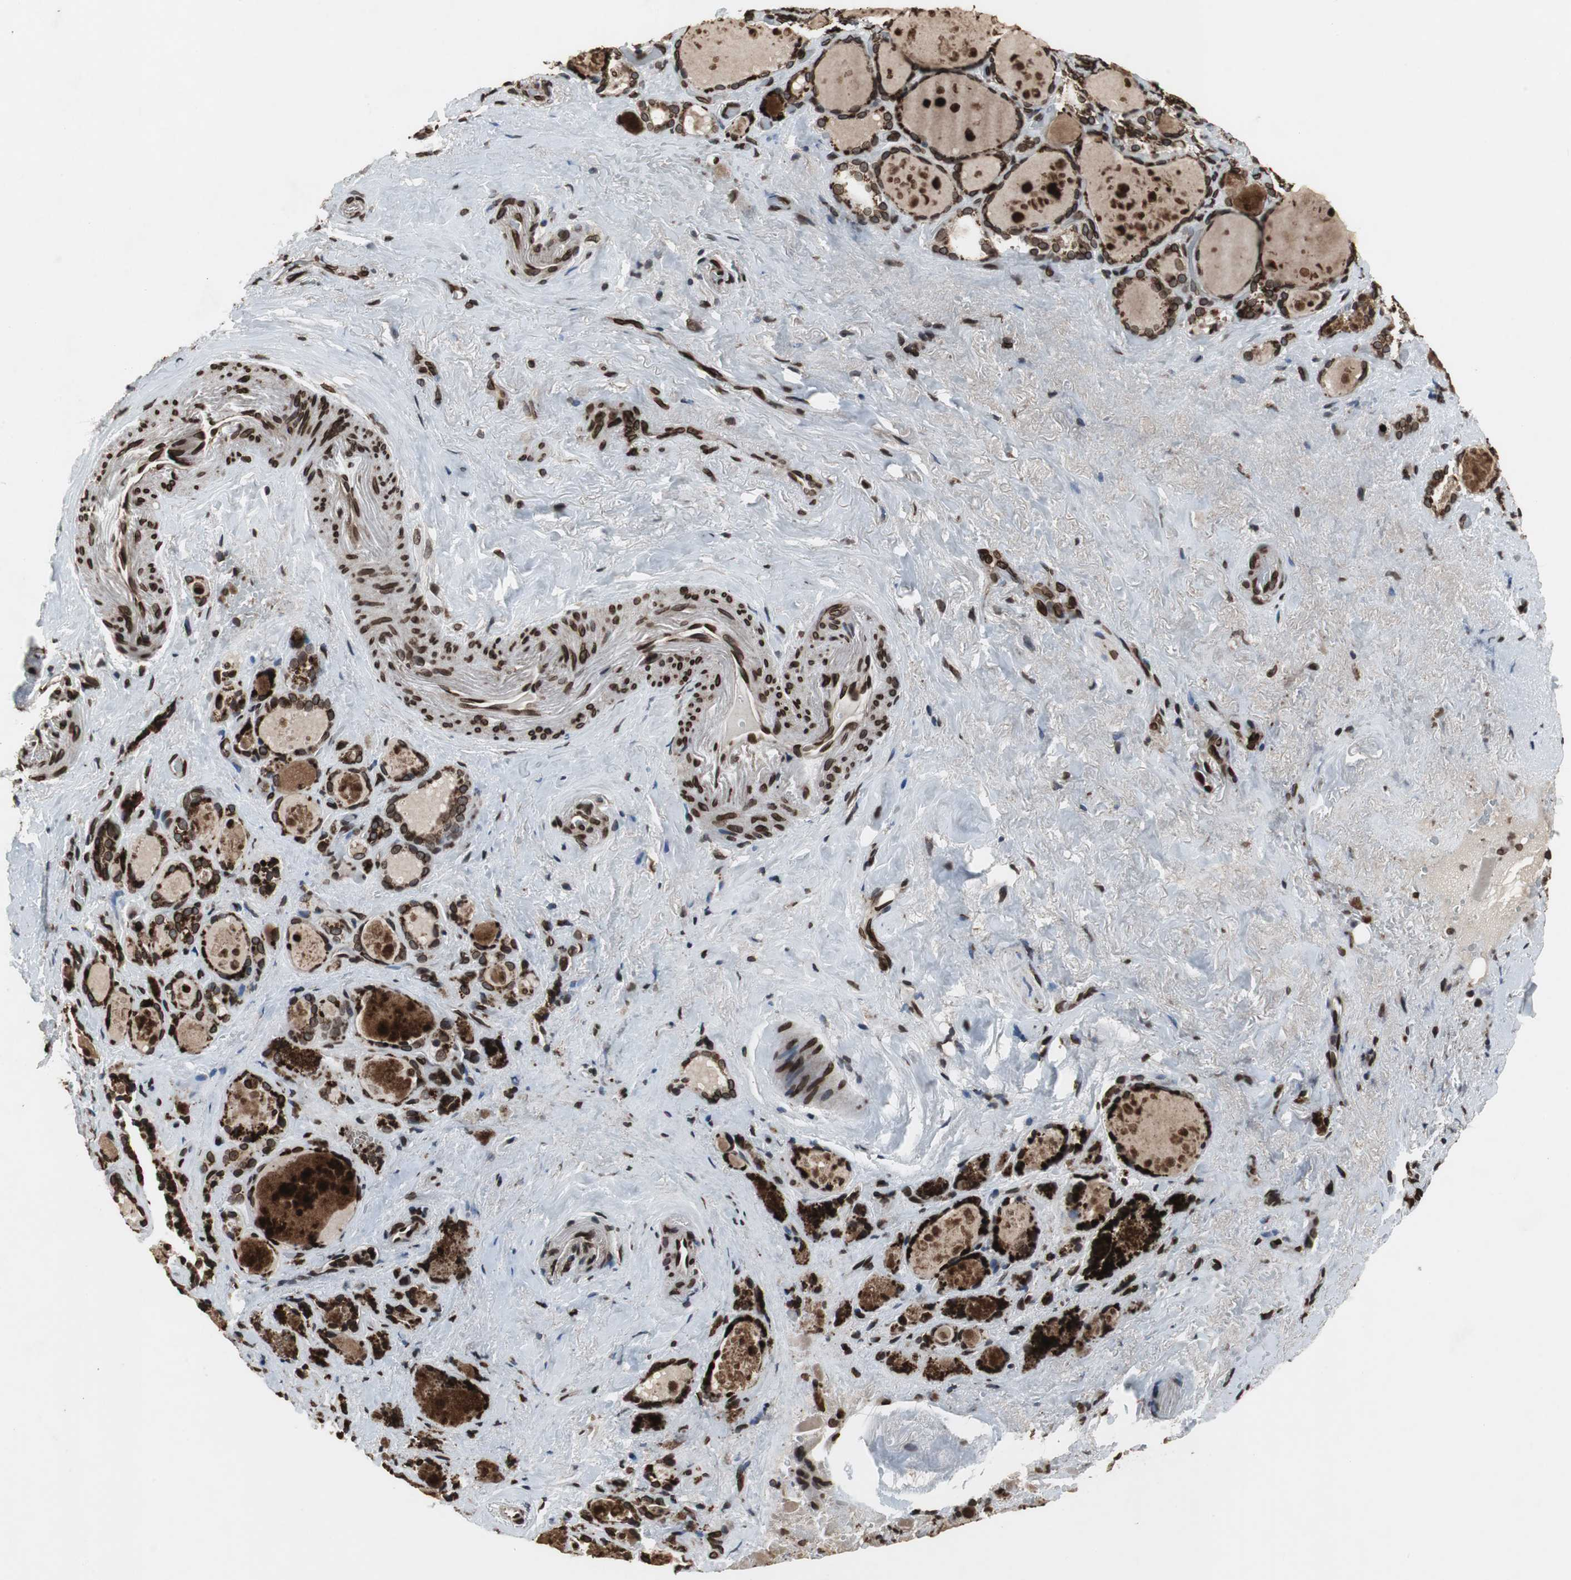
{"staining": {"intensity": "strong", "quantity": ">75%", "location": "cytoplasmic/membranous,nuclear"}, "tissue": "thyroid gland", "cell_type": "Glandular cells", "image_type": "normal", "snomed": [{"axis": "morphology", "description": "Normal tissue, NOS"}, {"axis": "topography", "description": "Thyroid gland"}], "caption": "The immunohistochemical stain highlights strong cytoplasmic/membranous,nuclear expression in glandular cells of benign thyroid gland.", "gene": "LMNA", "patient": {"sex": "female", "age": 75}}